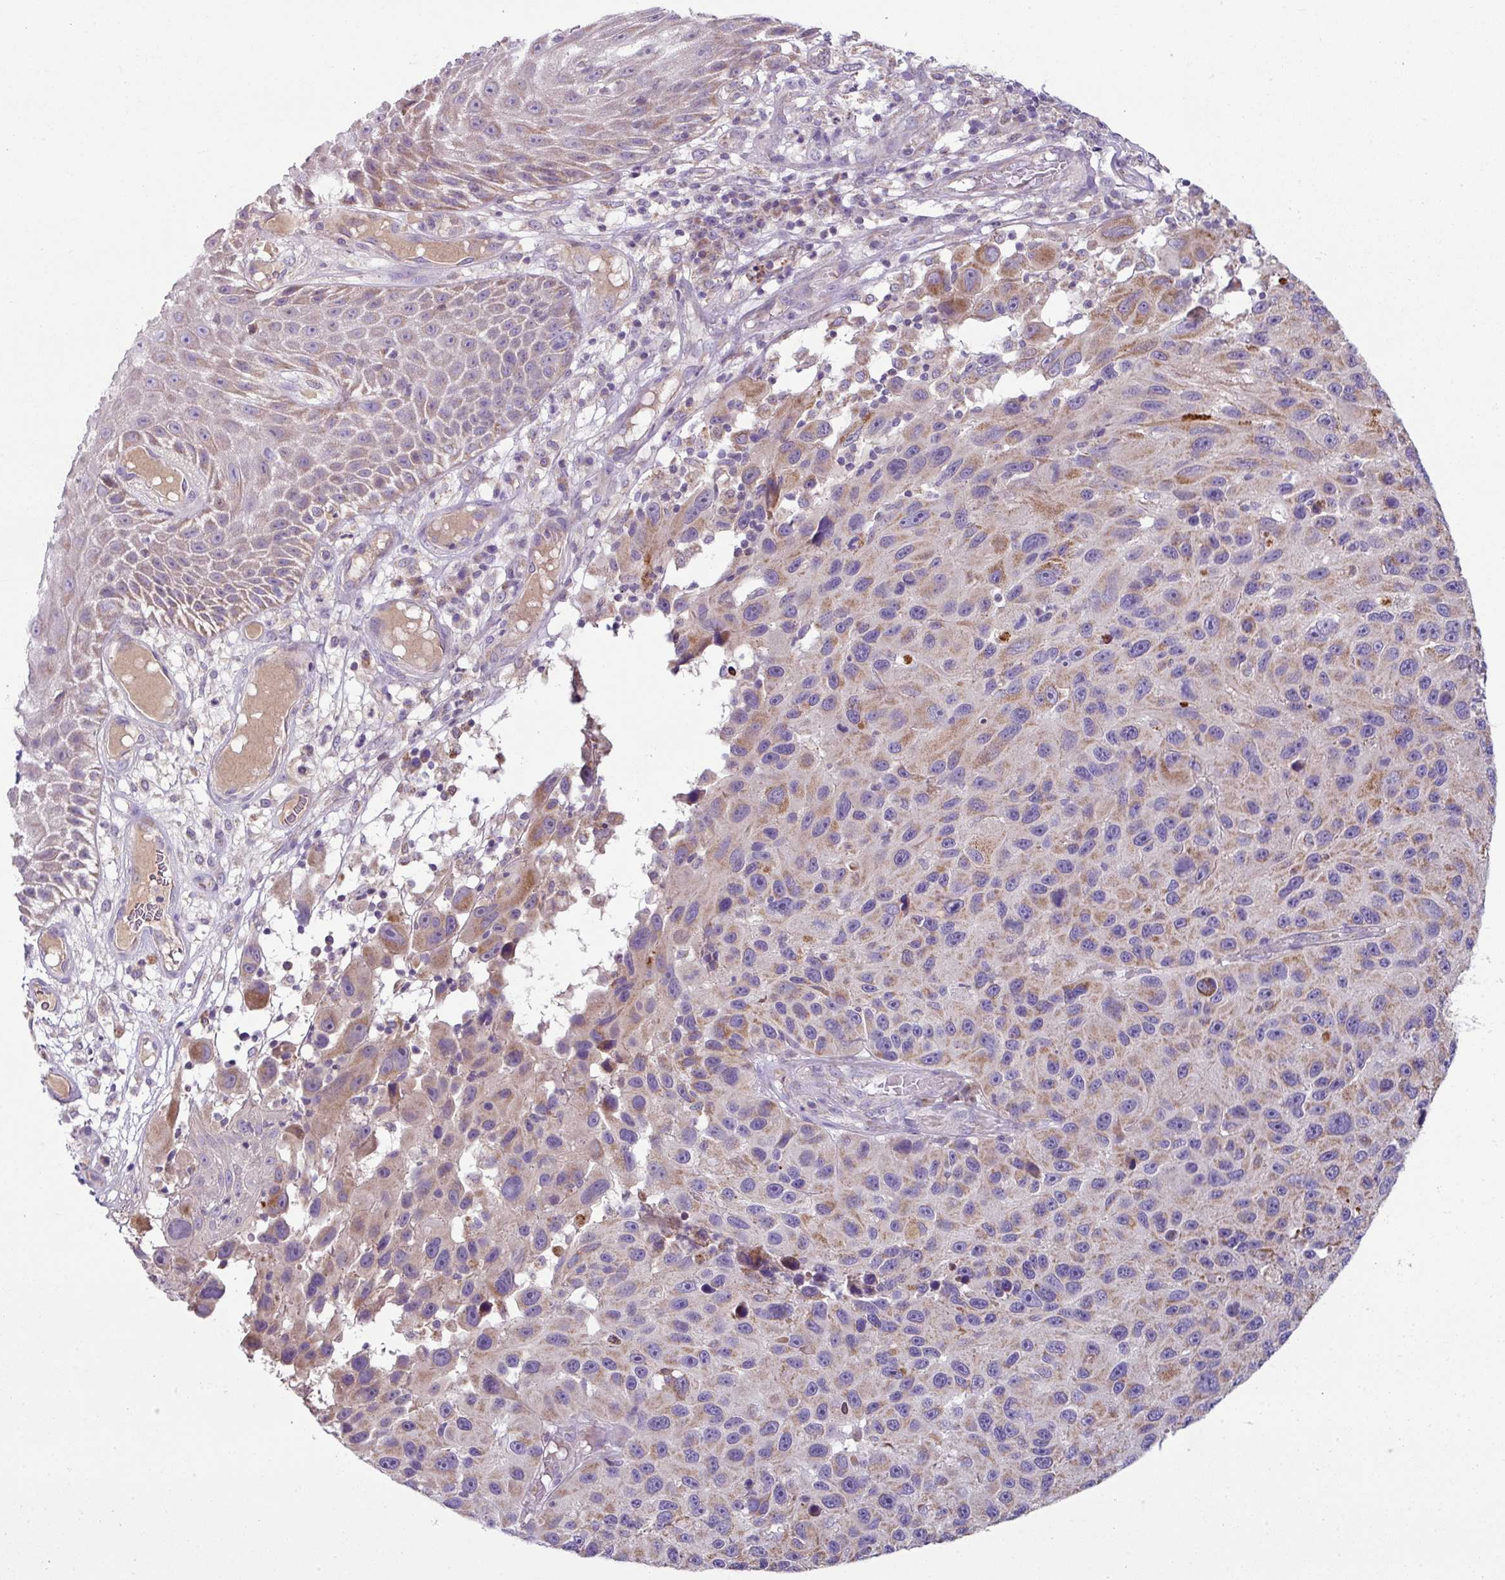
{"staining": {"intensity": "moderate", "quantity": "25%-75%", "location": "cytoplasmic/membranous"}, "tissue": "melanoma", "cell_type": "Tumor cells", "image_type": "cancer", "snomed": [{"axis": "morphology", "description": "Malignant melanoma, NOS"}, {"axis": "topography", "description": "Skin"}], "caption": "This is a micrograph of IHC staining of malignant melanoma, which shows moderate positivity in the cytoplasmic/membranous of tumor cells.", "gene": "LRRC9", "patient": {"sex": "male", "age": 53}}